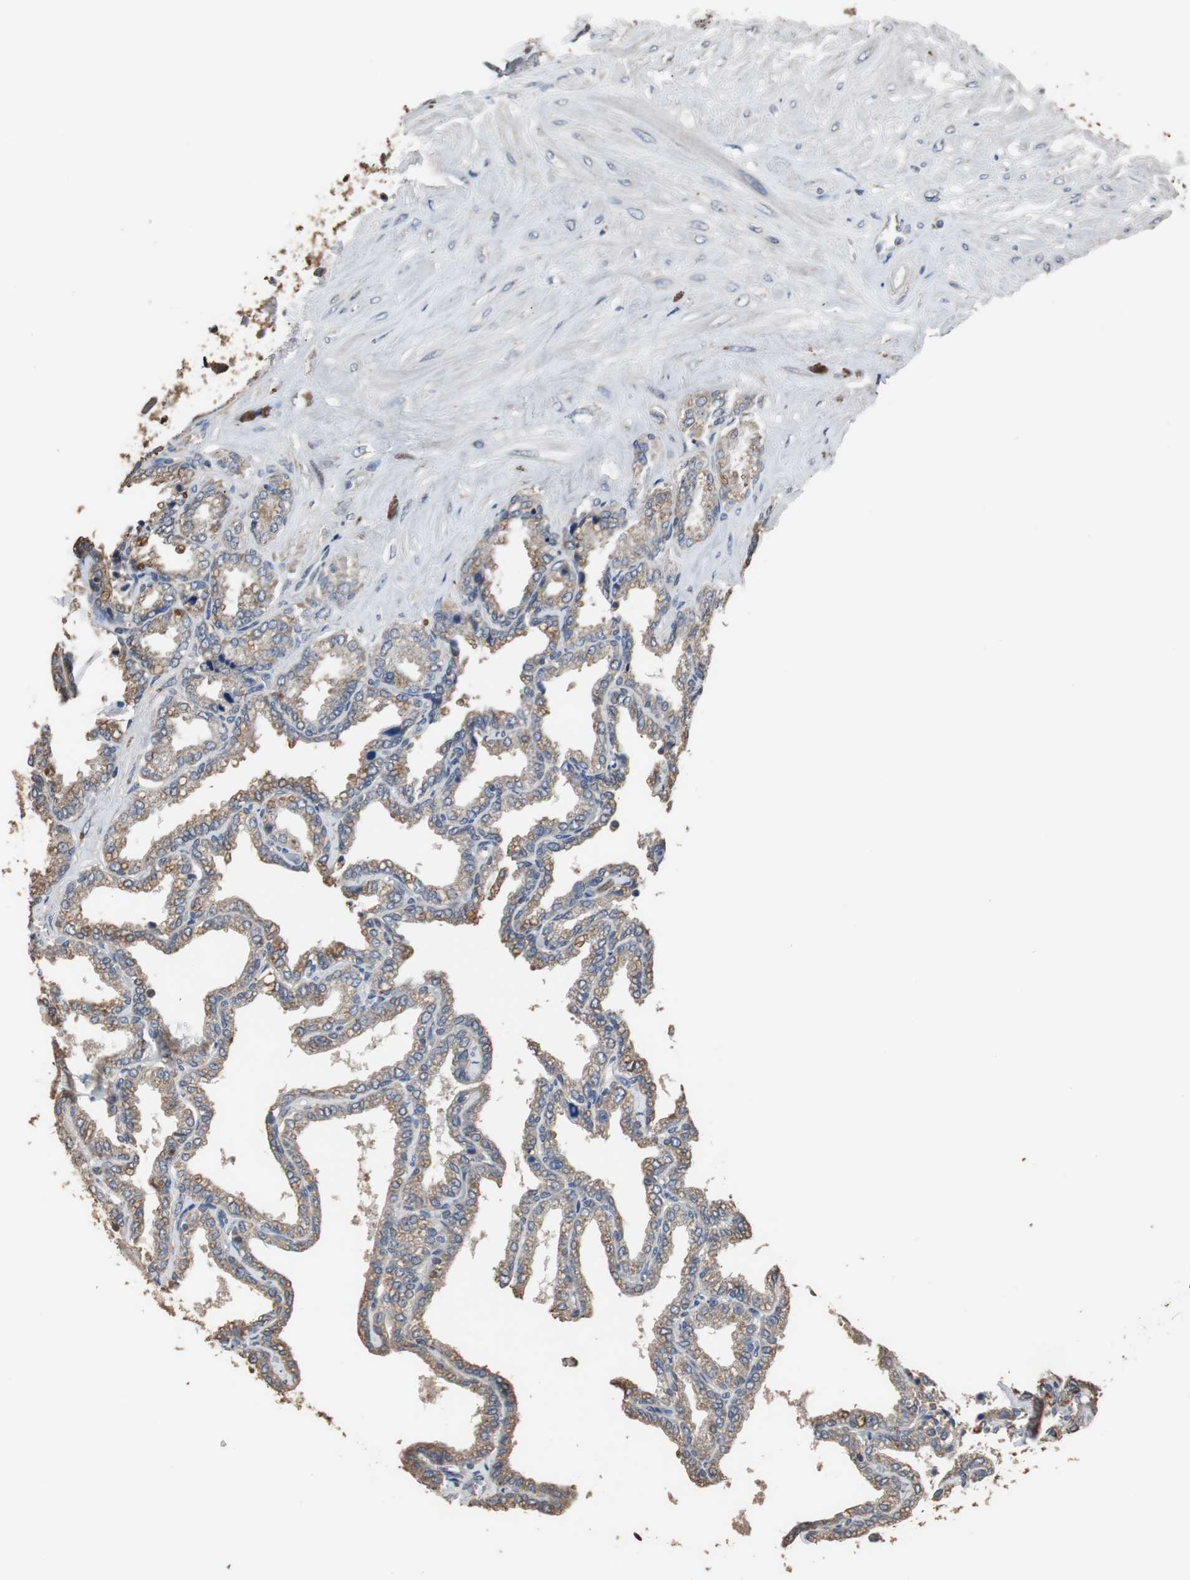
{"staining": {"intensity": "weak", "quantity": "25%-75%", "location": "cytoplasmic/membranous"}, "tissue": "seminal vesicle", "cell_type": "Glandular cells", "image_type": "normal", "snomed": [{"axis": "morphology", "description": "Normal tissue, NOS"}, {"axis": "topography", "description": "Seminal veicle"}], "caption": "About 25%-75% of glandular cells in benign seminal vesicle display weak cytoplasmic/membranous protein staining as visualized by brown immunohistochemical staining.", "gene": "SCIMP", "patient": {"sex": "male", "age": 46}}